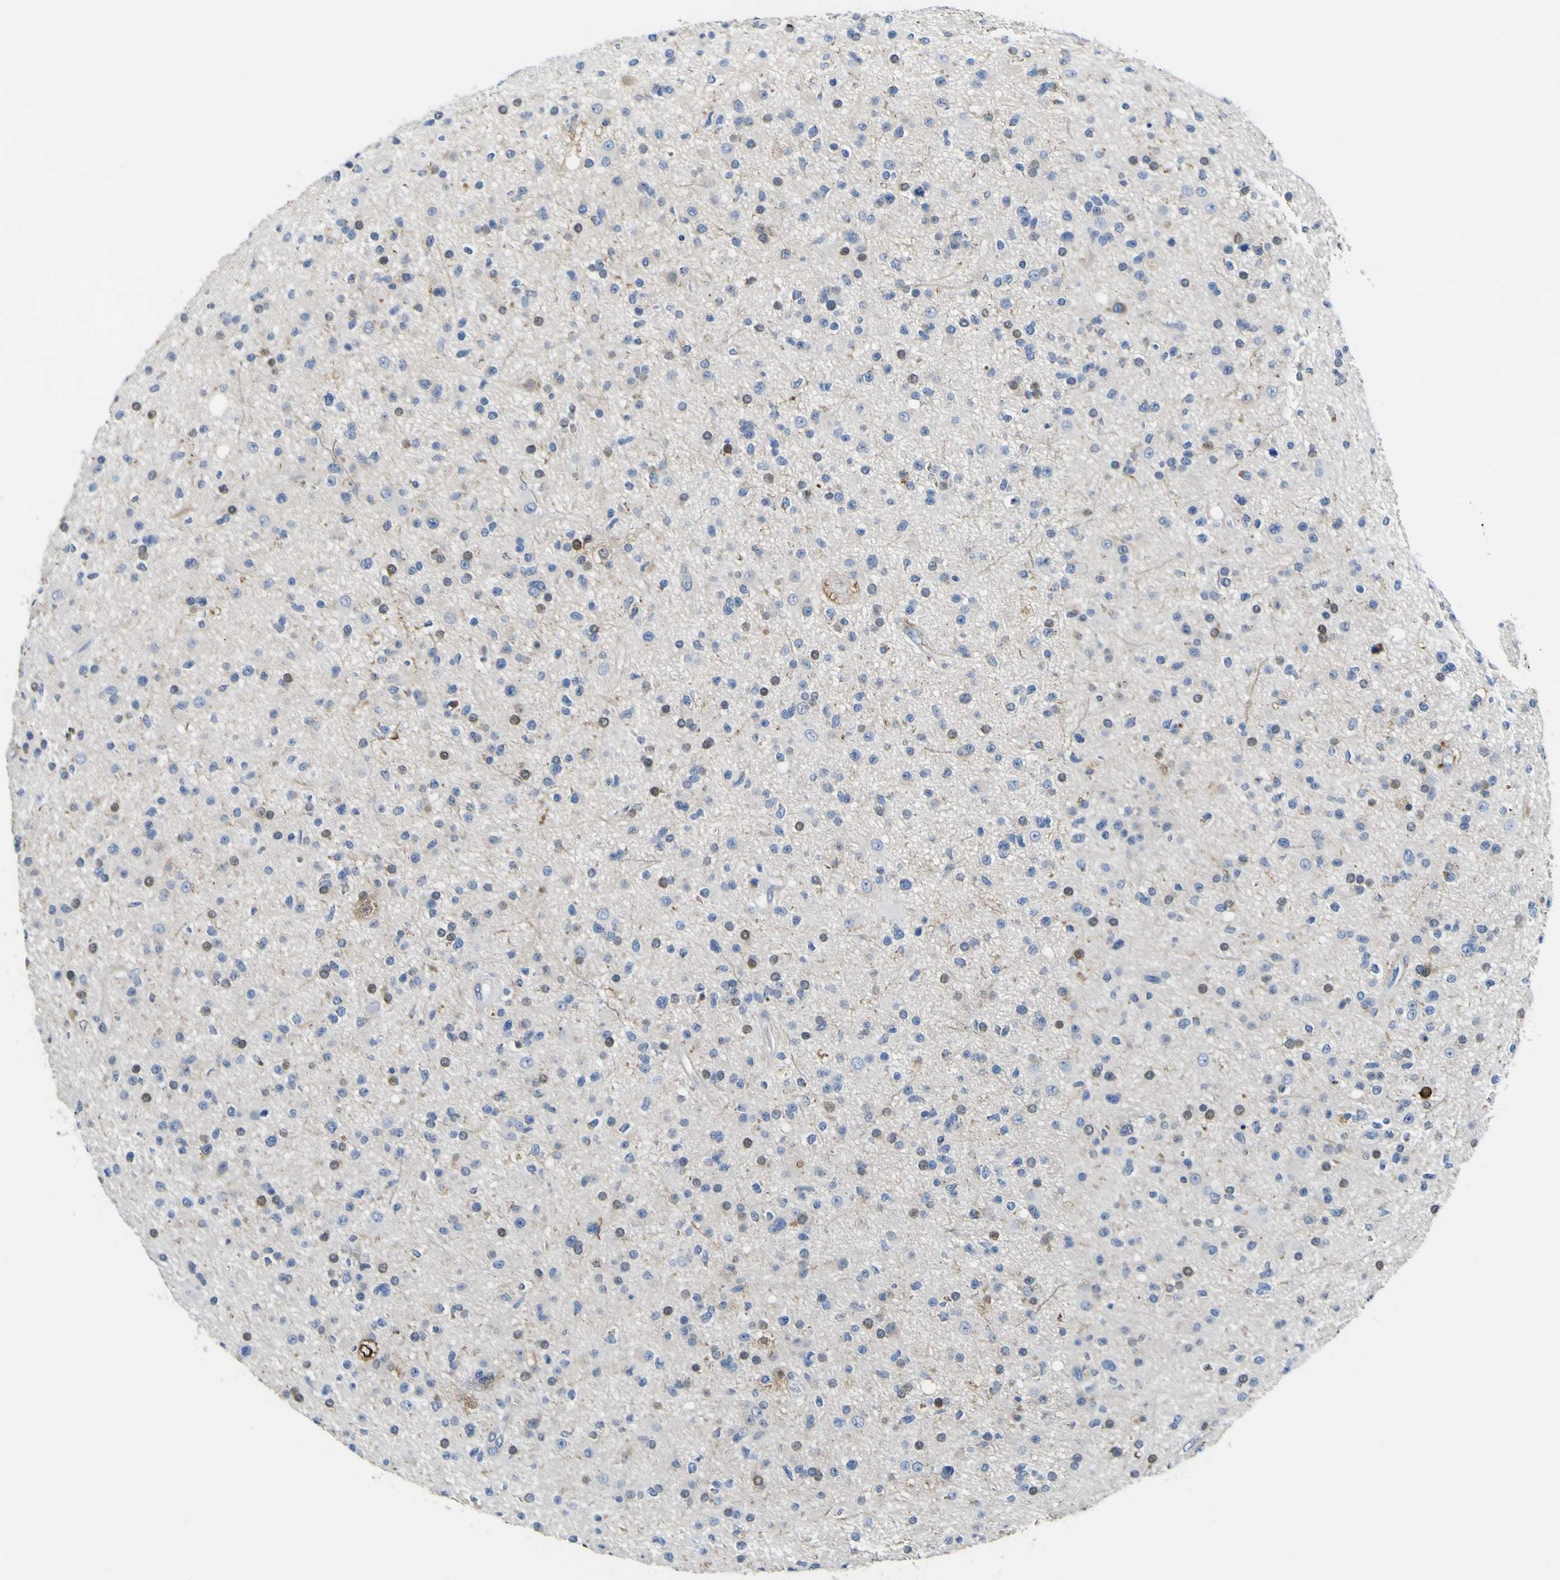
{"staining": {"intensity": "moderate", "quantity": "<25%", "location": "cytoplasmic/membranous,nuclear"}, "tissue": "glioma", "cell_type": "Tumor cells", "image_type": "cancer", "snomed": [{"axis": "morphology", "description": "Glioma, malignant, High grade"}, {"axis": "topography", "description": "Brain"}], "caption": "Tumor cells exhibit low levels of moderate cytoplasmic/membranous and nuclear staining in approximately <25% of cells in human glioma.", "gene": "ALDH18A1", "patient": {"sex": "male", "age": 33}}